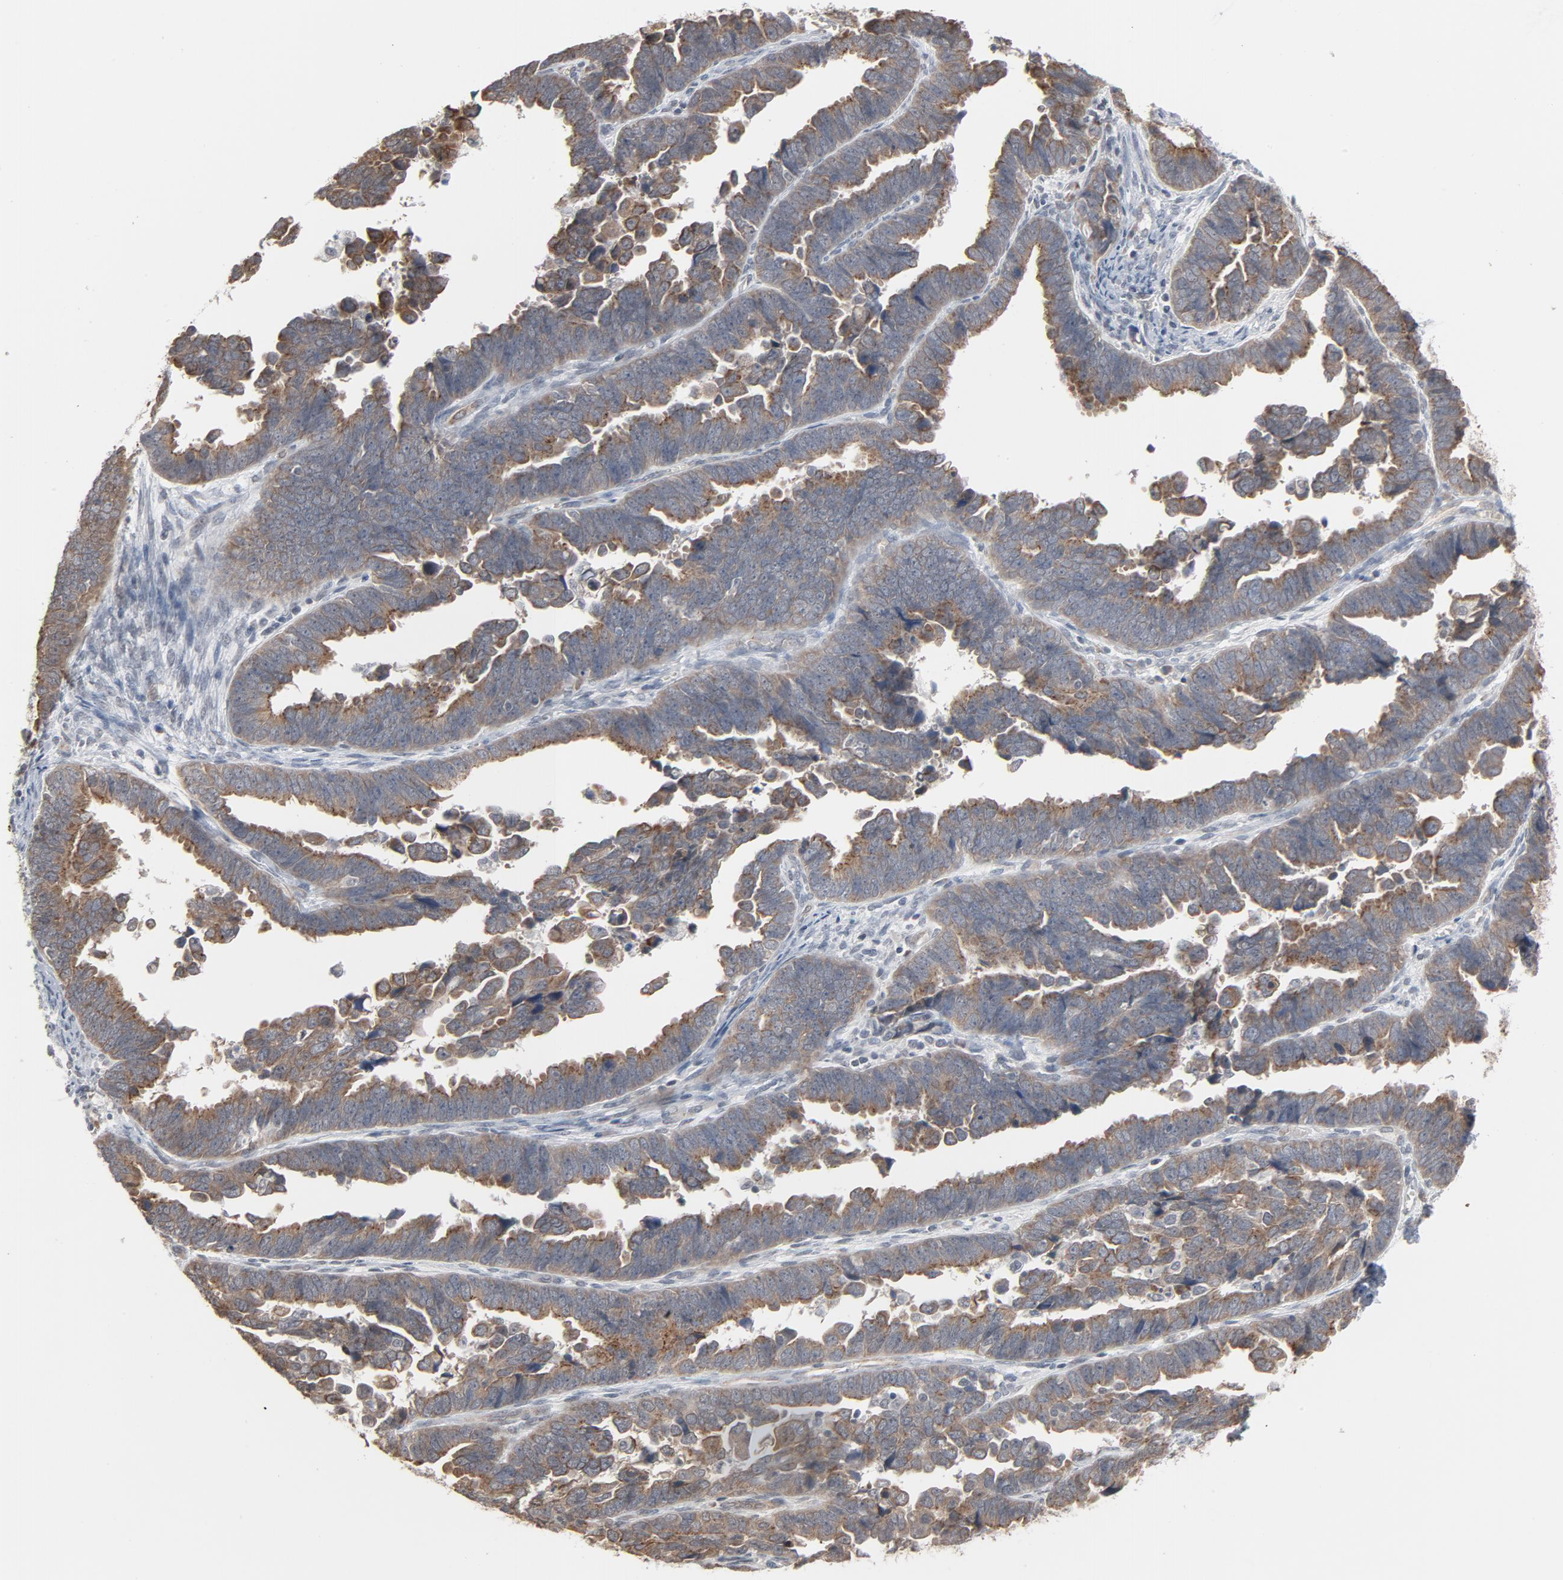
{"staining": {"intensity": "moderate", "quantity": ">75%", "location": "cytoplasmic/membranous"}, "tissue": "endometrial cancer", "cell_type": "Tumor cells", "image_type": "cancer", "snomed": [{"axis": "morphology", "description": "Adenocarcinoma, NOS"}, {"axis": "topography", "description": "Endometrium"}], "caption": "Immunohistochemical staining of human endometrial cancer displays medium levels of moderate cytoplasmic/membranous protein positivity in approximately >75% of tumor cells. (brown staining indicates protein expression, while blue staining denotes nuclei).", "gene": "ITPR3", "patient": {"sex": "female", "age": 75}}